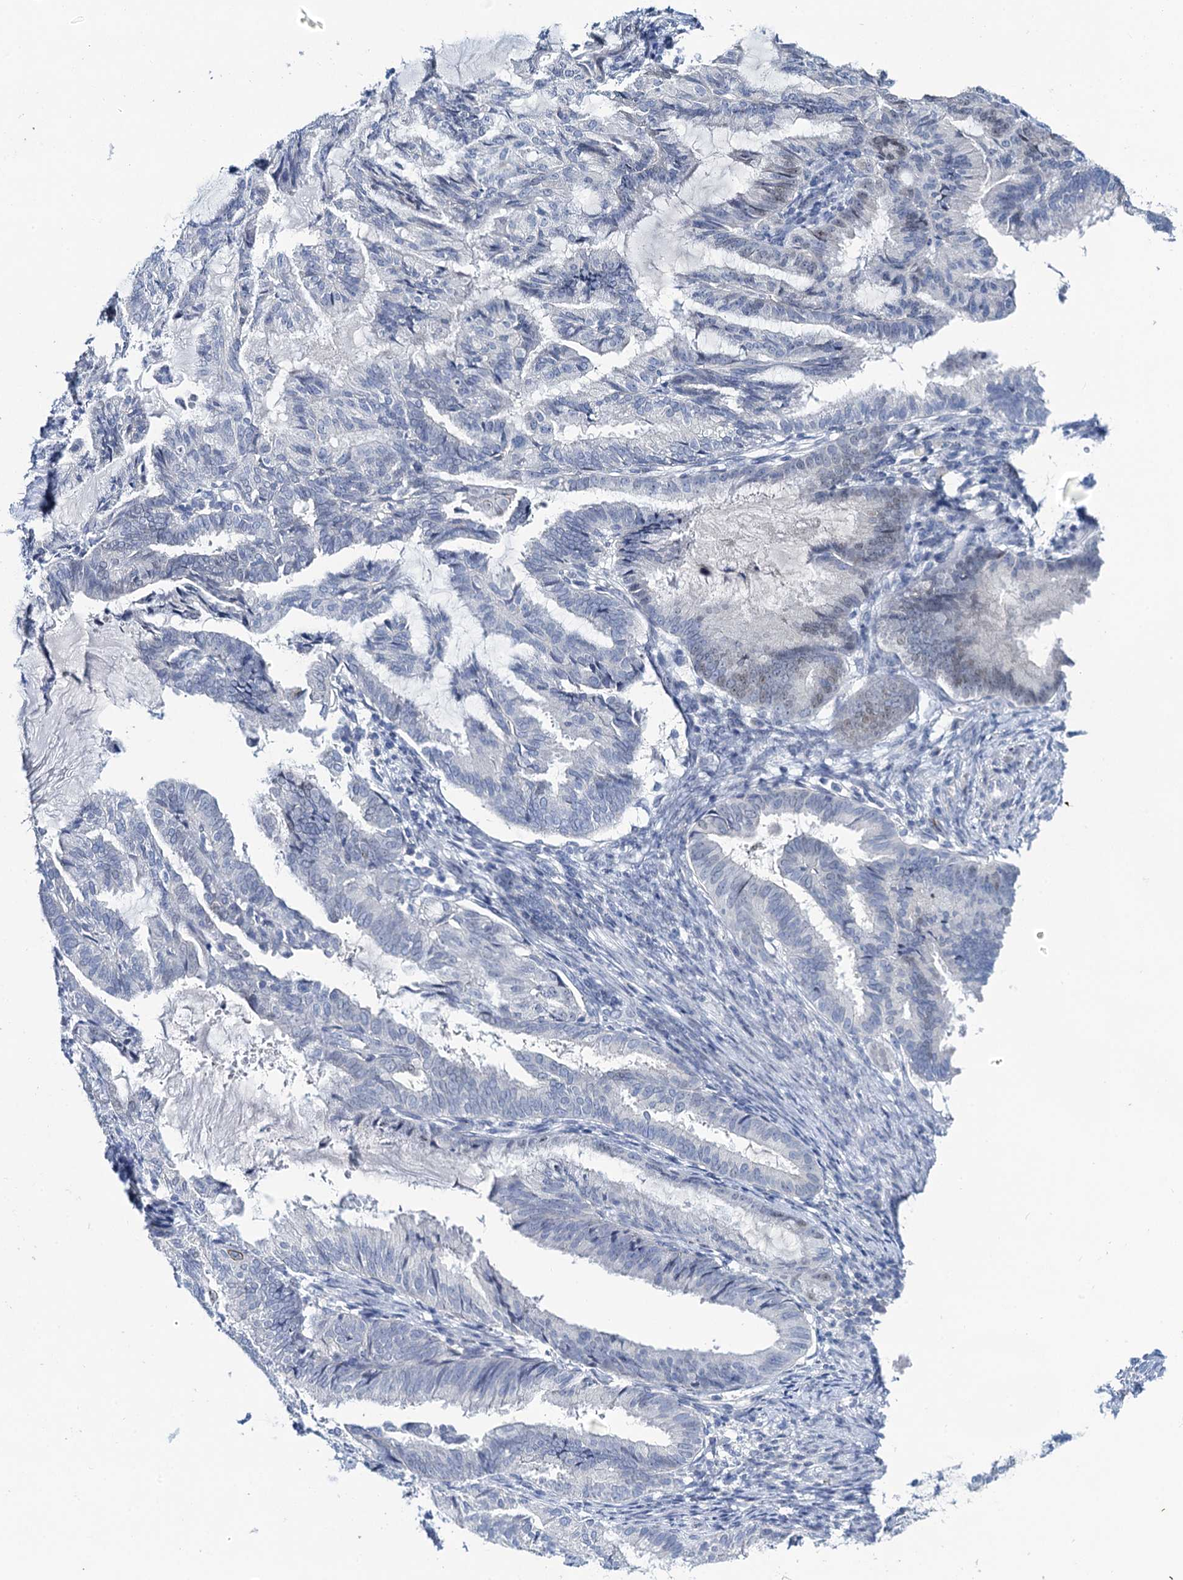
{"staining": {"intensity": "negative", "quantity": "none", "location": "none"}, "tissue": "endometrial cancer", "cell_type": "Tumor cells", "image_type": "cancer", "snomed": [{"axis": "morphology", "description": "Adenocarcinoma, NOS"}, {"axis": "topography", "description": "Endometrium"}], "caption": "This is an IHC photomicrograph of human adenocarcinoma (endometrial). There is no staining in tumor cells.", "gene": "TOX3", "patient": {"sex": "female", "age": 86}}